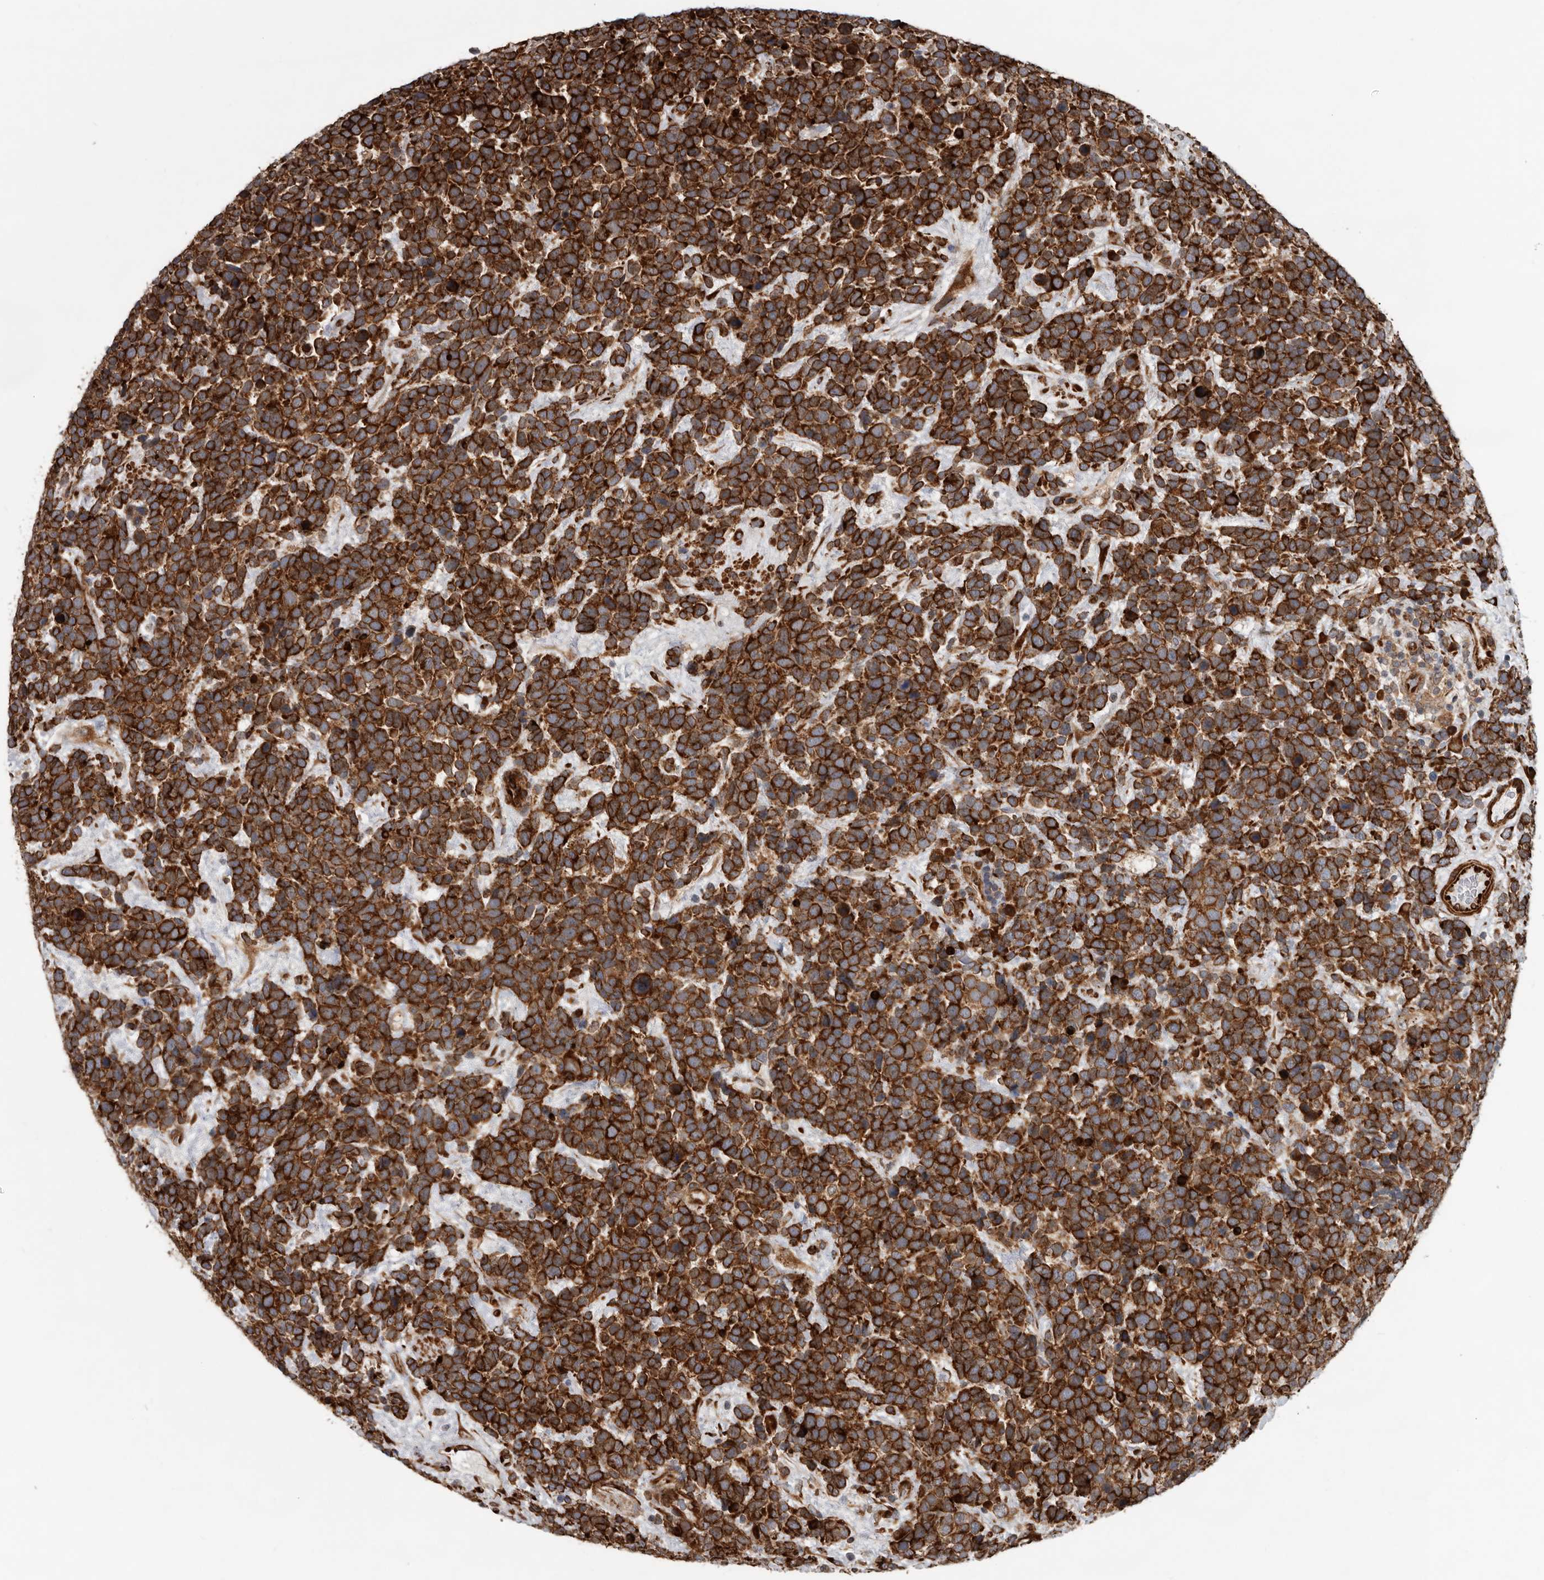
{"staining": {"intensity": "strong", "quantity": ">75%", "location": "cytoplasmic/membranous"}, "tissue": "urothelial cancer", "cell_type": "Tumor cells", "image_type": "cancer", "snomed": [{"axis": "morphology", "description": "Urothelial carcinoma, High grade"}, {"axis": "topography", "description": "Urinary bladder"}], "caption": "Immunohistochemistry staining of urothelial carcinoma (high-grade), which demonstrates high levels of strong cytoplasmic/membranous staining in about >75% of tumor cells indicating strong cytoplasmic/membranous protein expression. The staining was performed using DAB (brown) for protein detection and nuclei were counterstained in hematoxylin (blue).", "gene": "CEP350", "patient": {"sex": "female", "age": 82}}